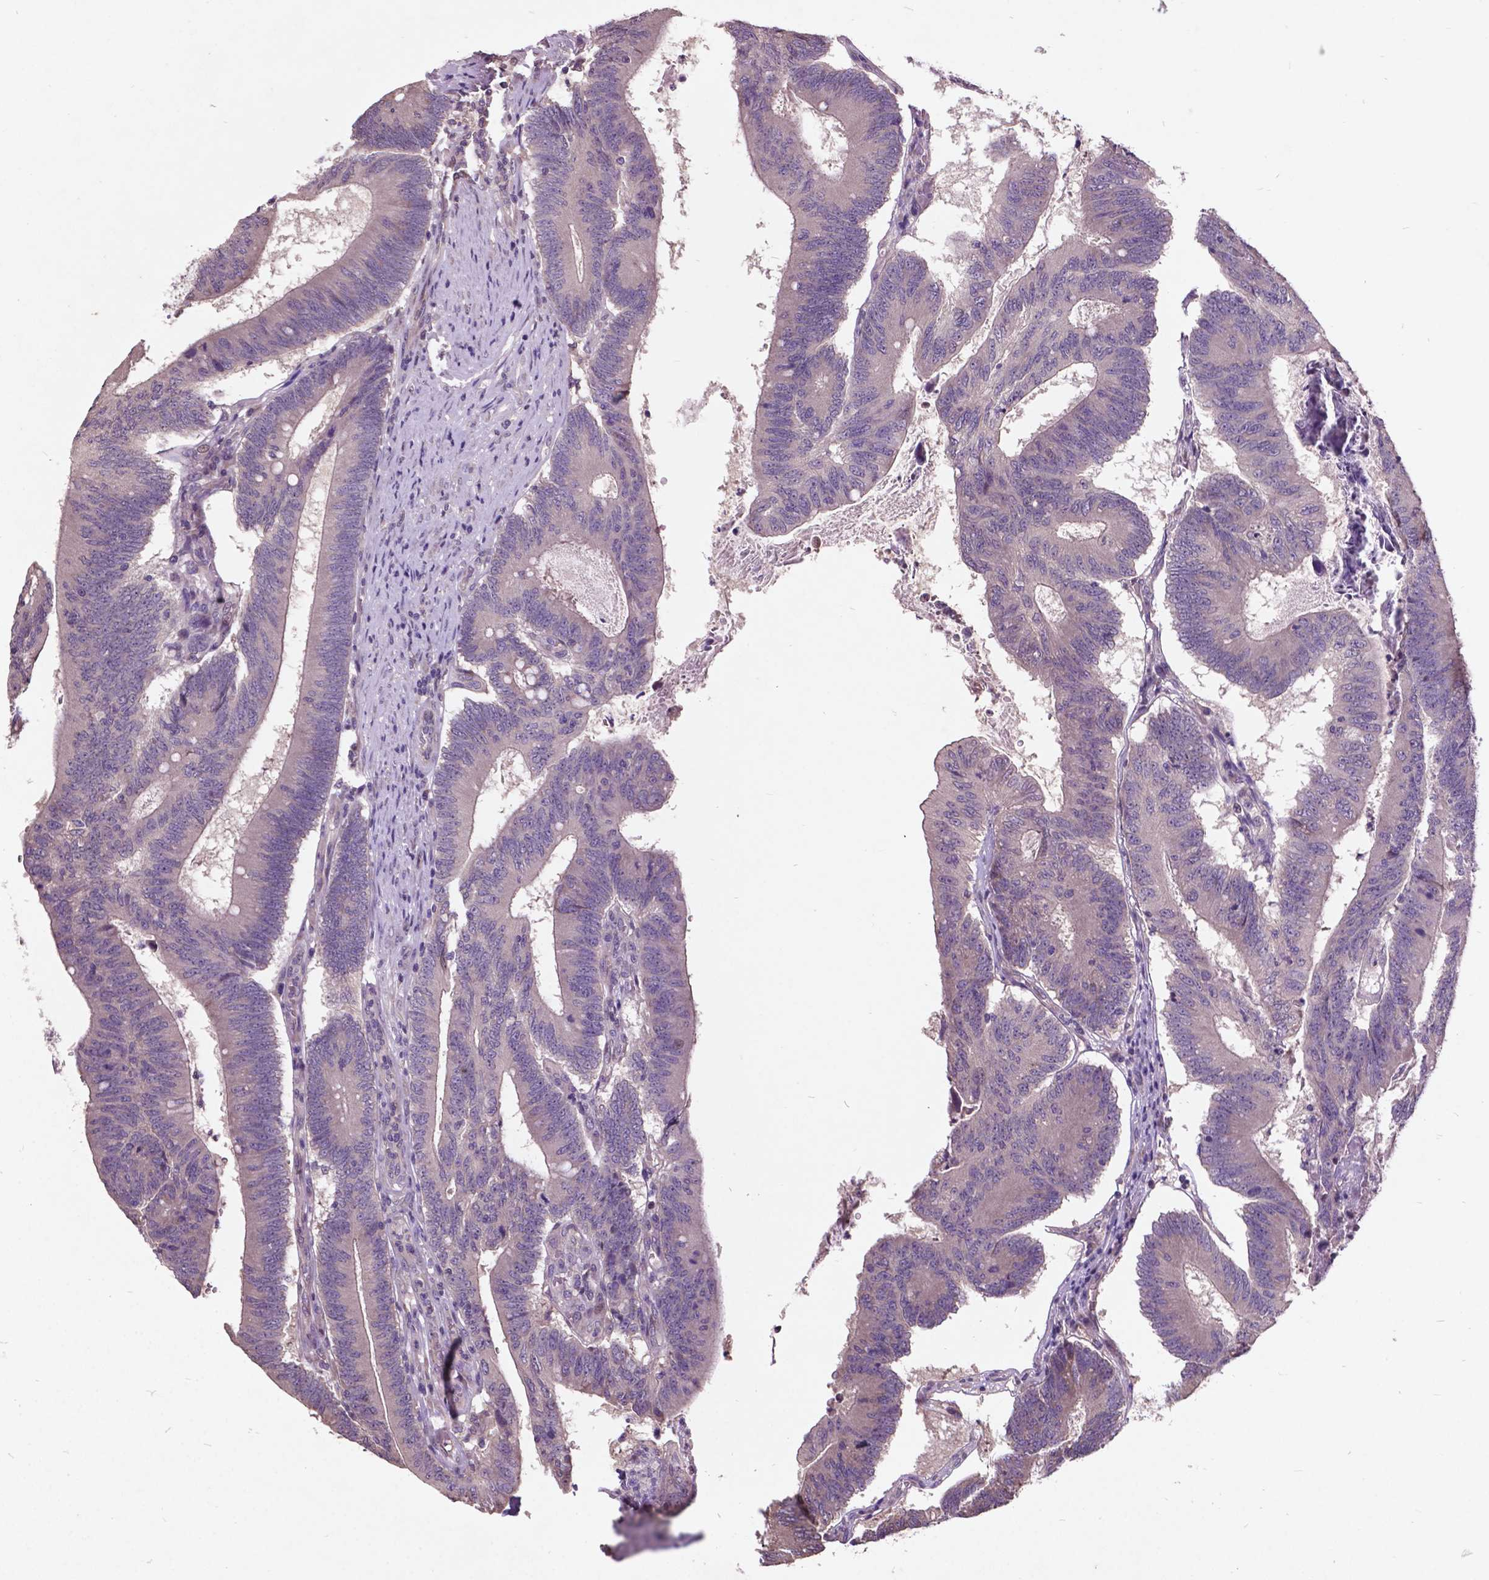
{"staining": {"intensity": "negative", "quantity": "none", "location": "none"}, "tissue": "colorectal cancer", "cell_type": "Tumor cells", "image_type": "cancer", "snomed": [{"axis": "morphology", "description": "Adenocarcinoma, NOS"}, {"axis": "topography", "description": "Colon"}], "caption": "This is an immunohistochemistry micrograph of colorectal adenocarcinoma. There is no staining in tumor cells.", "gene": "AP1S3", "patient": {"sex": "female", "age": 70}}